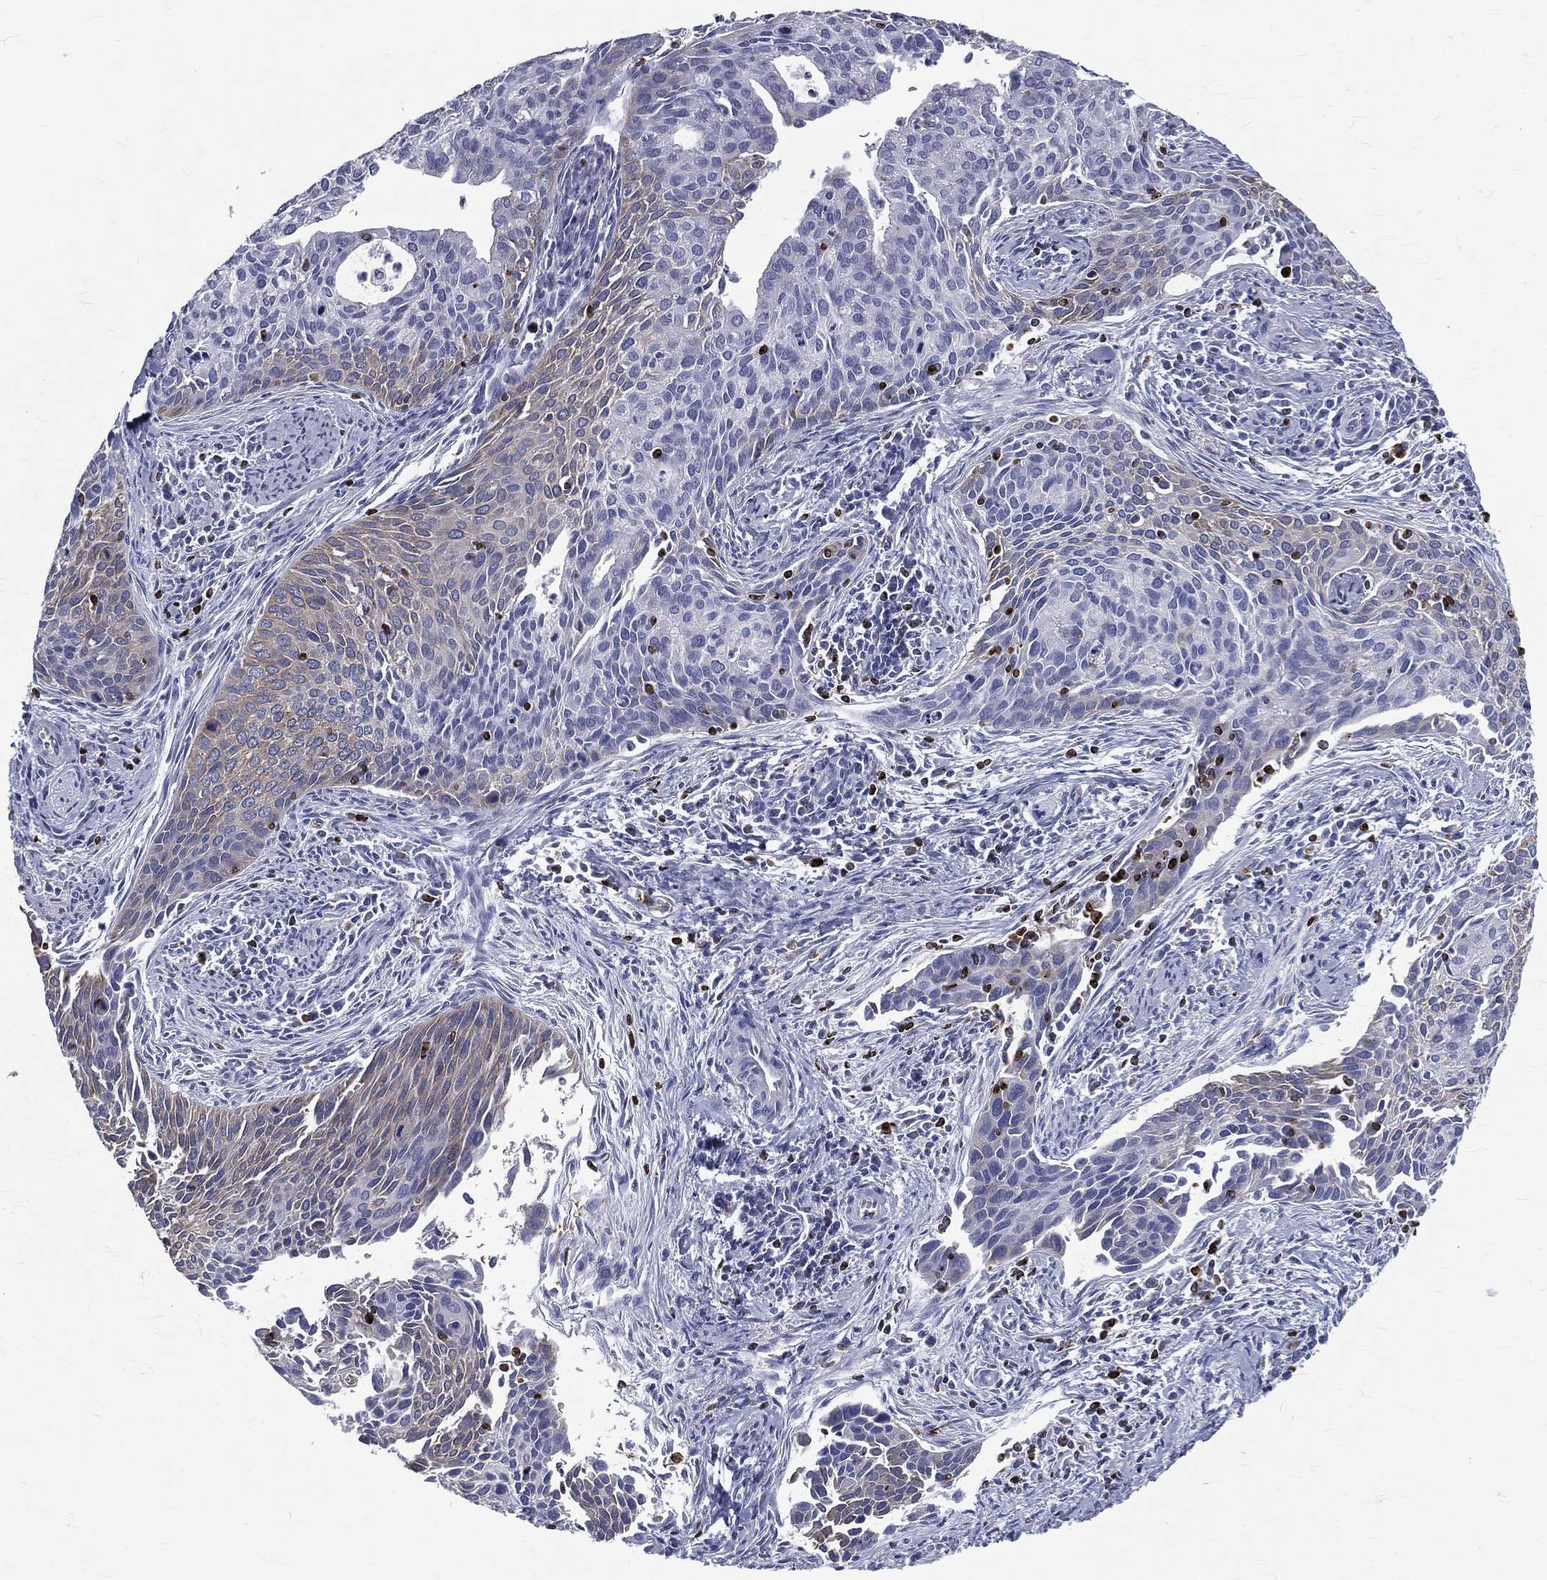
{"staining": {"intensity": "weak", "quantity": "<25%", "location": "cytoplasmic/membranous"}, "tissue": "cervical cancer", "cell_type": "Tumor cells", "image_type": "cancer", "snomed": [{"axis": "morphology", "description": "Squamous cell carcinoma, NOS"}, {"axis": "topography", "description": "Cervix"}], "caption": "An IHC photomicrograph of squamous cell carcinoma (cervical) is shown. There is no staining in tumor cells of squamous cell carcinoma (cervical).", "gene": "CTSW", "patient": {"sex": "female", "age": 29}}